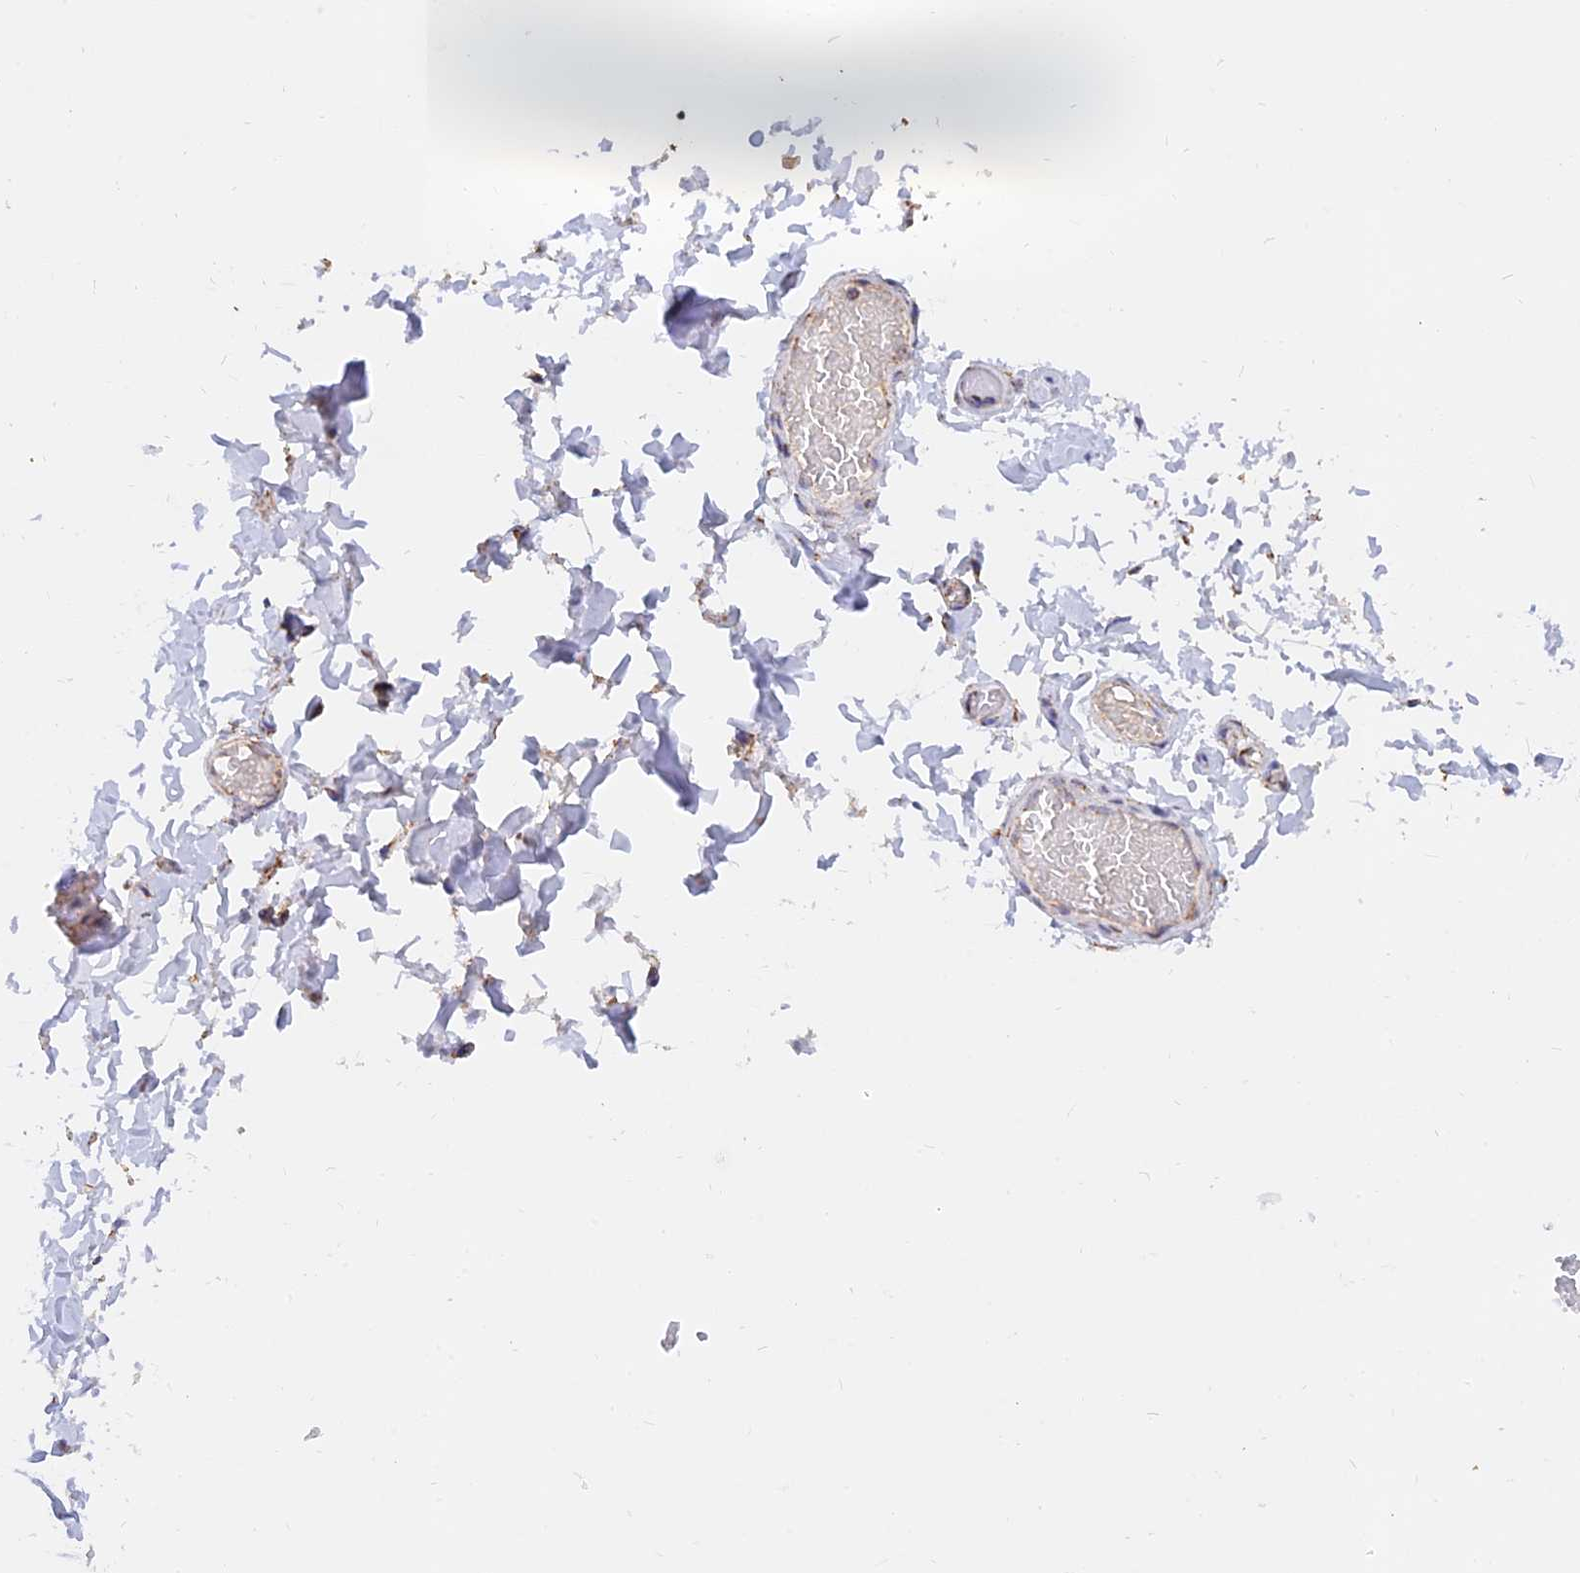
{"staining": {"intensity": "weak", "quantity": ">75%", "location": "cytoplasmic/membranous"}, "tissue": "adipose tissue", "cell_type": "Adipocytes", "image_type": "normal", "snomed": [{"axis": "morphology", "description": "Normal tissue, NOS"}, {"axis": "topography", "description": "Adipose tissue"}, {"axis": "topography", "description": "Vascular tissue"}, {"axis": "topography", "description": "Peripheral nerve tissue"}], "caption": "A photomicrograph showing weak cytoplasmic/membranous staining in about >75% of adipocytes in benign adipose tissue, as visualized by brown immunohistochemical staining.", "gene": "NDUFB6", "patient": {"sex": "male", "age": 25}}